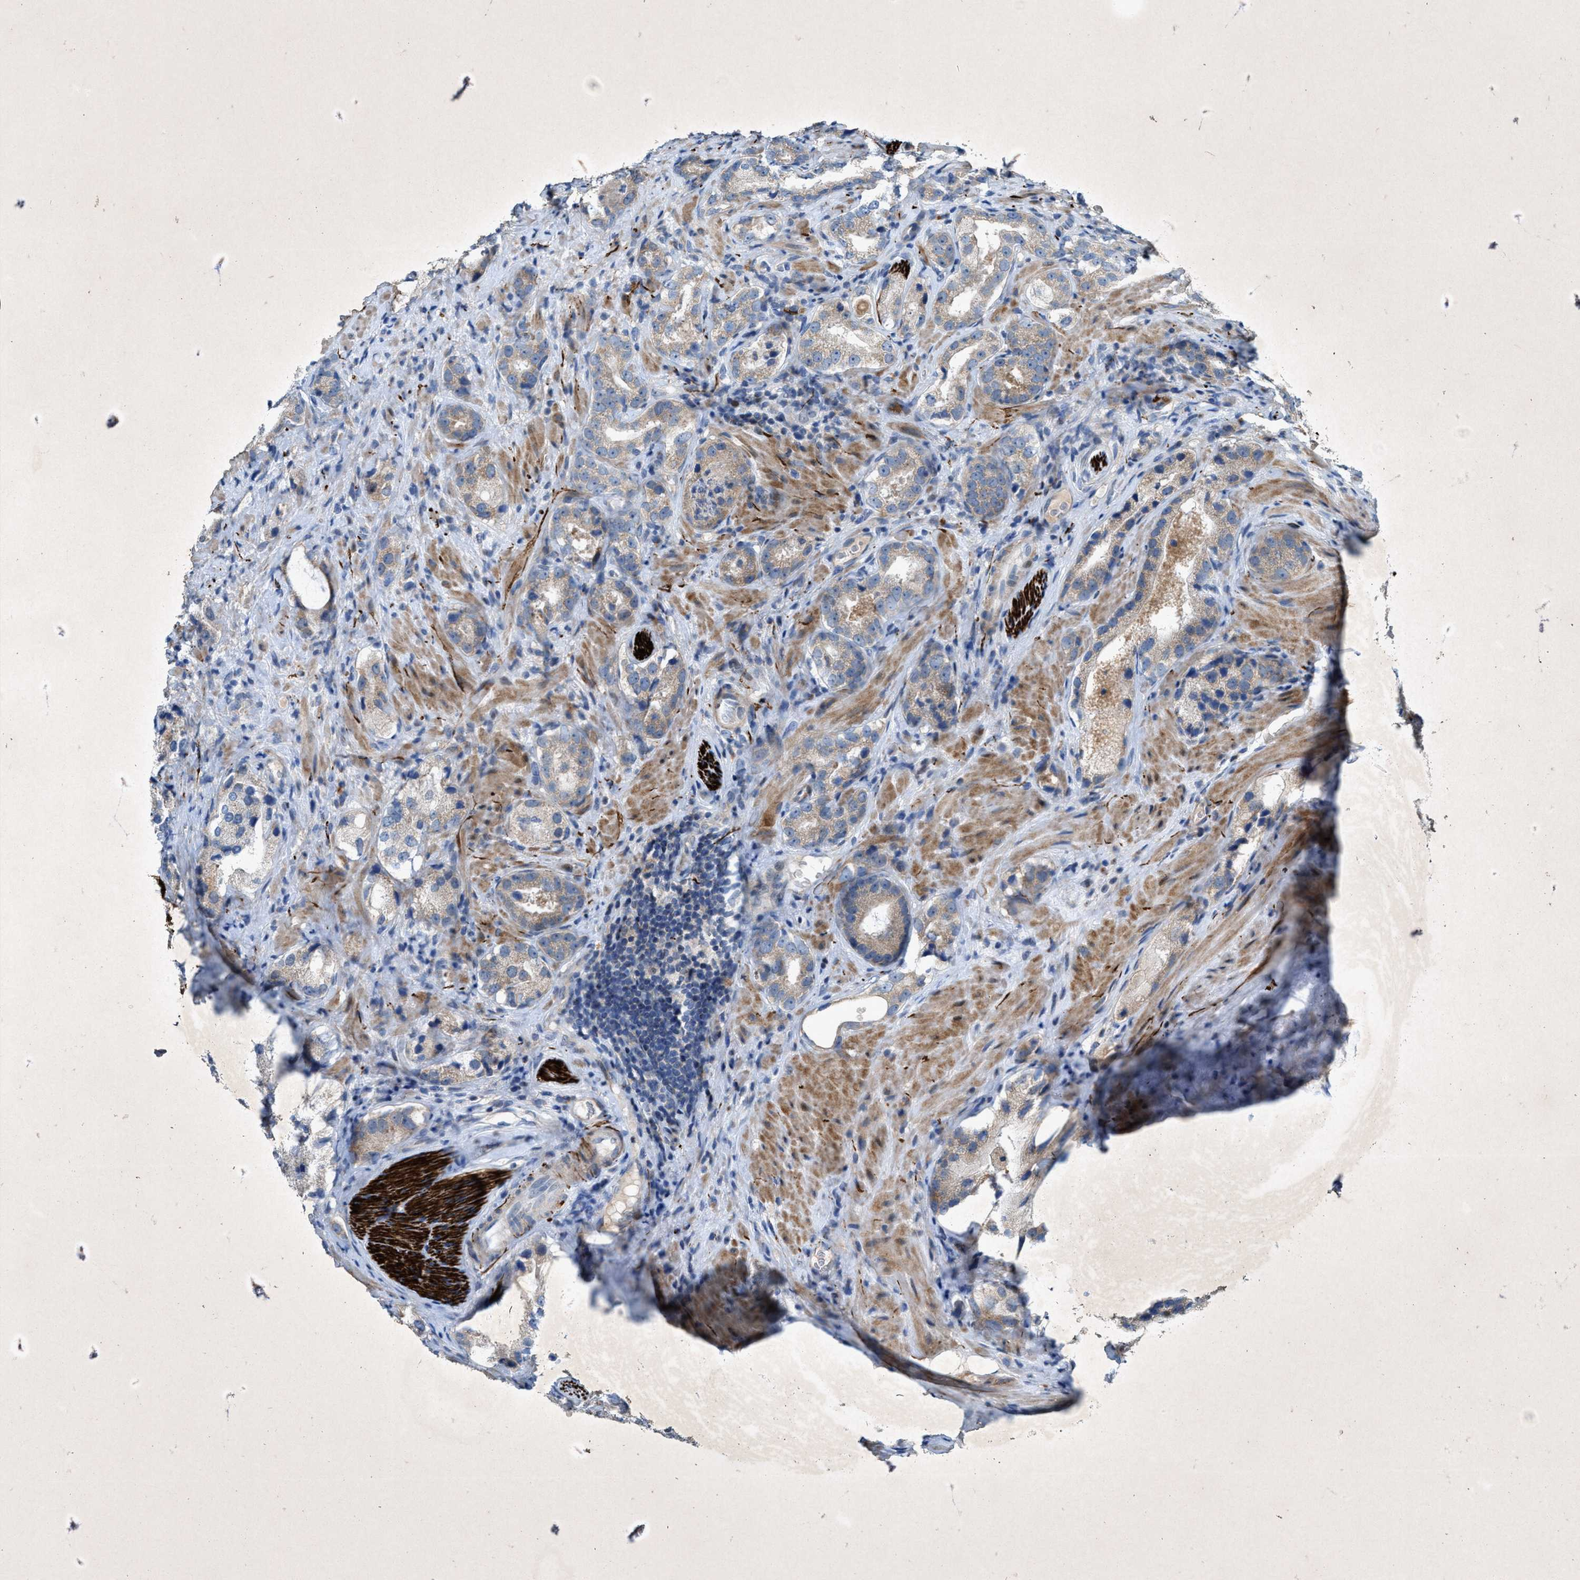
{"staining": {"intensity": "weak", "quantity": "<25%", "location": "cytoplasmic/membranous"}, "tissue": "prostate cancer", "cell_type": "Tumor cells", "image_type": "cancer", "snomed": [{"axis": "morphology", "description": "Adenocarcinoma, High grade"}, {"axis": "topography", "description": "Prostate"}], "caption": "Tumor cells are negative for protein expression in human prostate cancer (adenocarcinoma (high-grade)). (Brightfield microscopy of DAB (3,3'-diaminobenzidine) immunohistochemistry at high magnification).", "gene": "URGCP", "patient": {"sex": "male", "age": 63}}